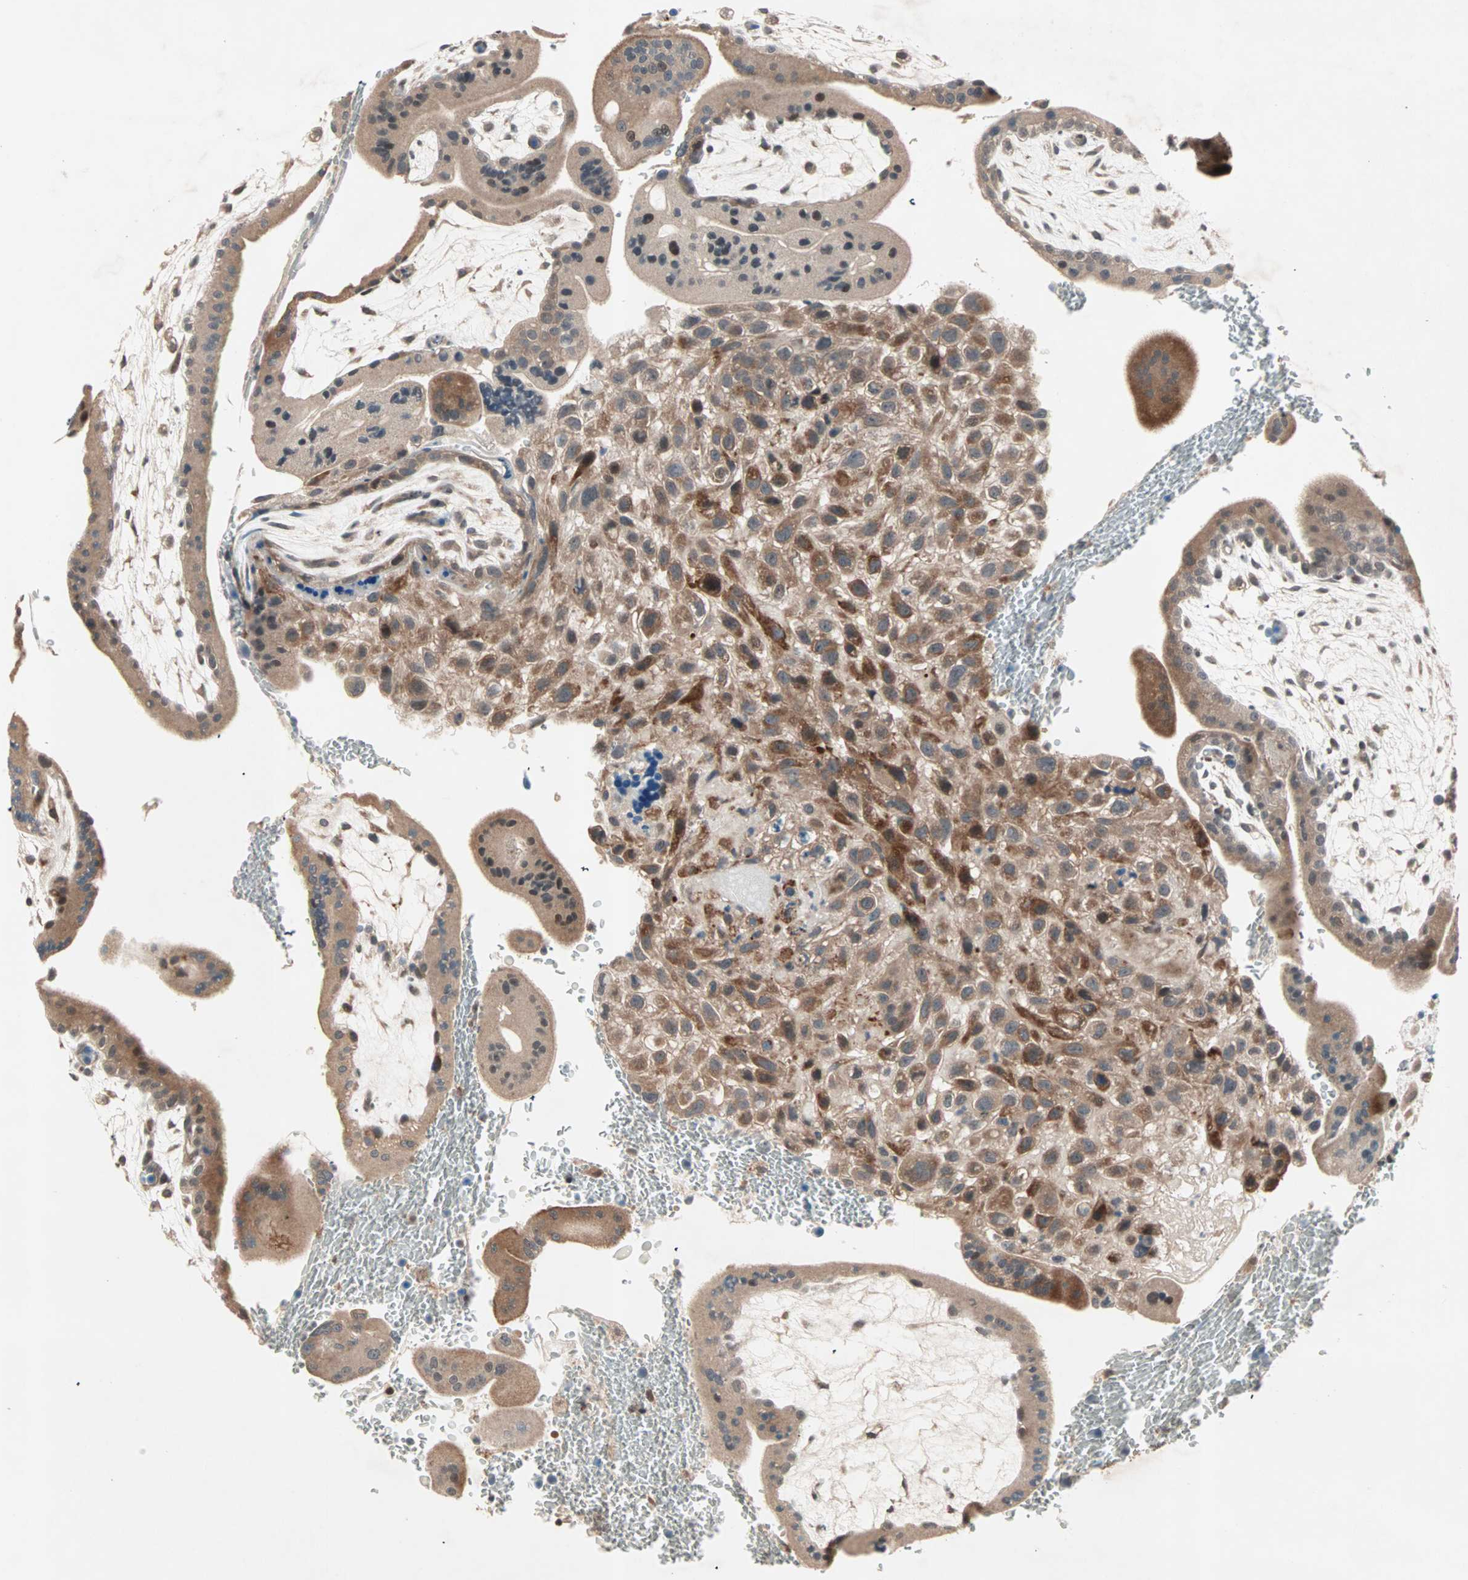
{"staining": {"intensity": "strong", "quantity": "25%-75%", "location": "cytoplasmic/membranous"}, "tissue": "placenta", "cell_type": "Decidual cells", "image_type": "normal", "snomed": [{"axis": "morphology", "description": "Normal tissue, NOS"}, {"axis": "topography", "description": "Placenta"}], "caption": "Immunohistochemistry (IHC) photomicrograph of benign human placenta stained for a protein (brown), which displays high levels of strong cytoplasmic/membranous staining in about 25%-75% of decidual cells.", "gene": "PGBD1", "patient": {"sex": "female", "age": 35}}